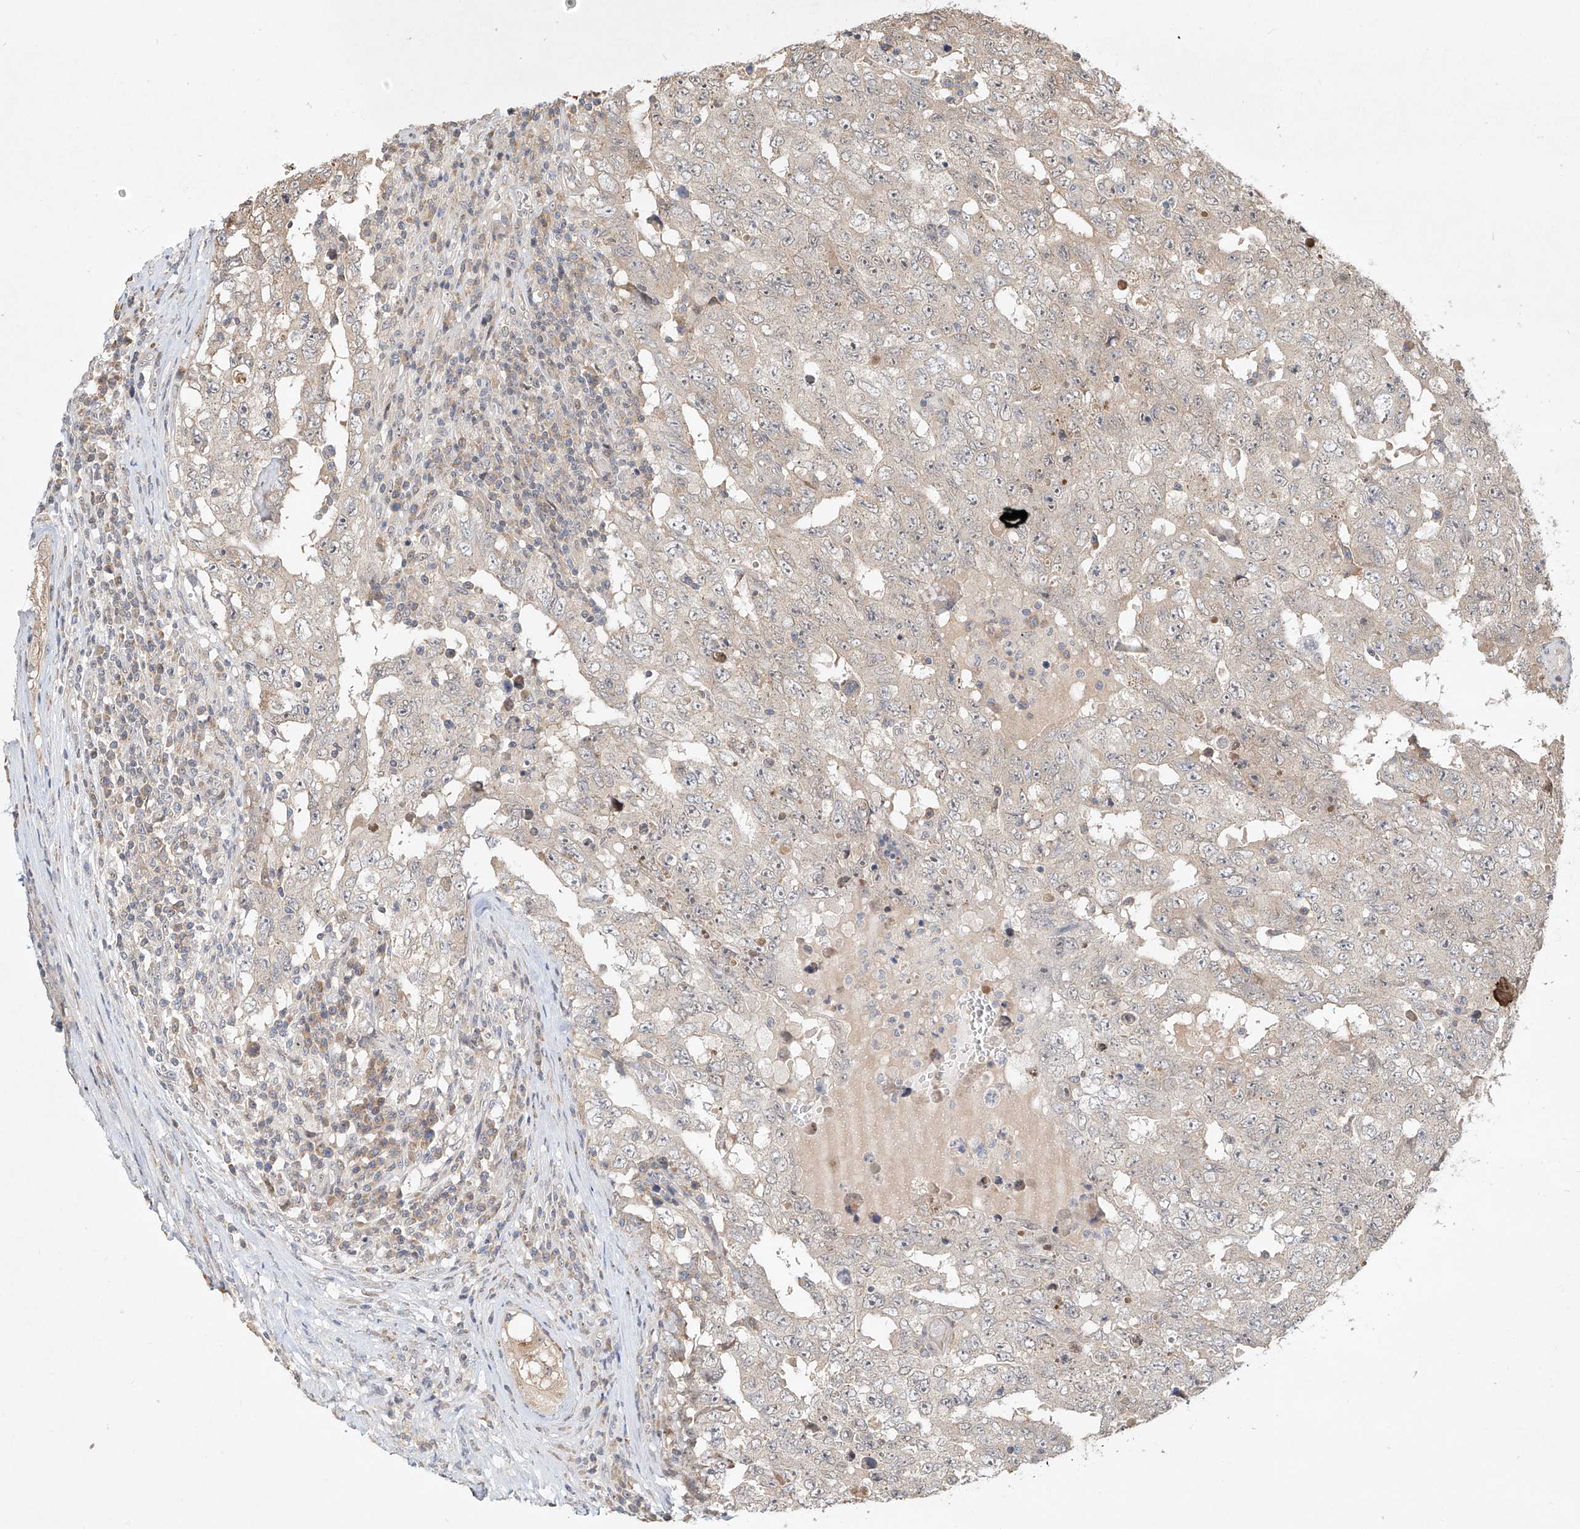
{"staining": {"intensity": "negative", "quantity": "none", "location": "none"}, "tissue": "testis cancer", "cell_type": "Tumor cells", "image_type": "cancer", "snomed": [{"axis": "morphology", "description": "Carcinoma, Embryonal, NOS"}, {"axis": "topography", "description": "Testis"}], "caption": "Human testis embryonal carcinoma stained for a protein using IHC shows no positivity in tumor cells.", "gene": "TASP1", "patient": {"sex": "male", "age": 26}}